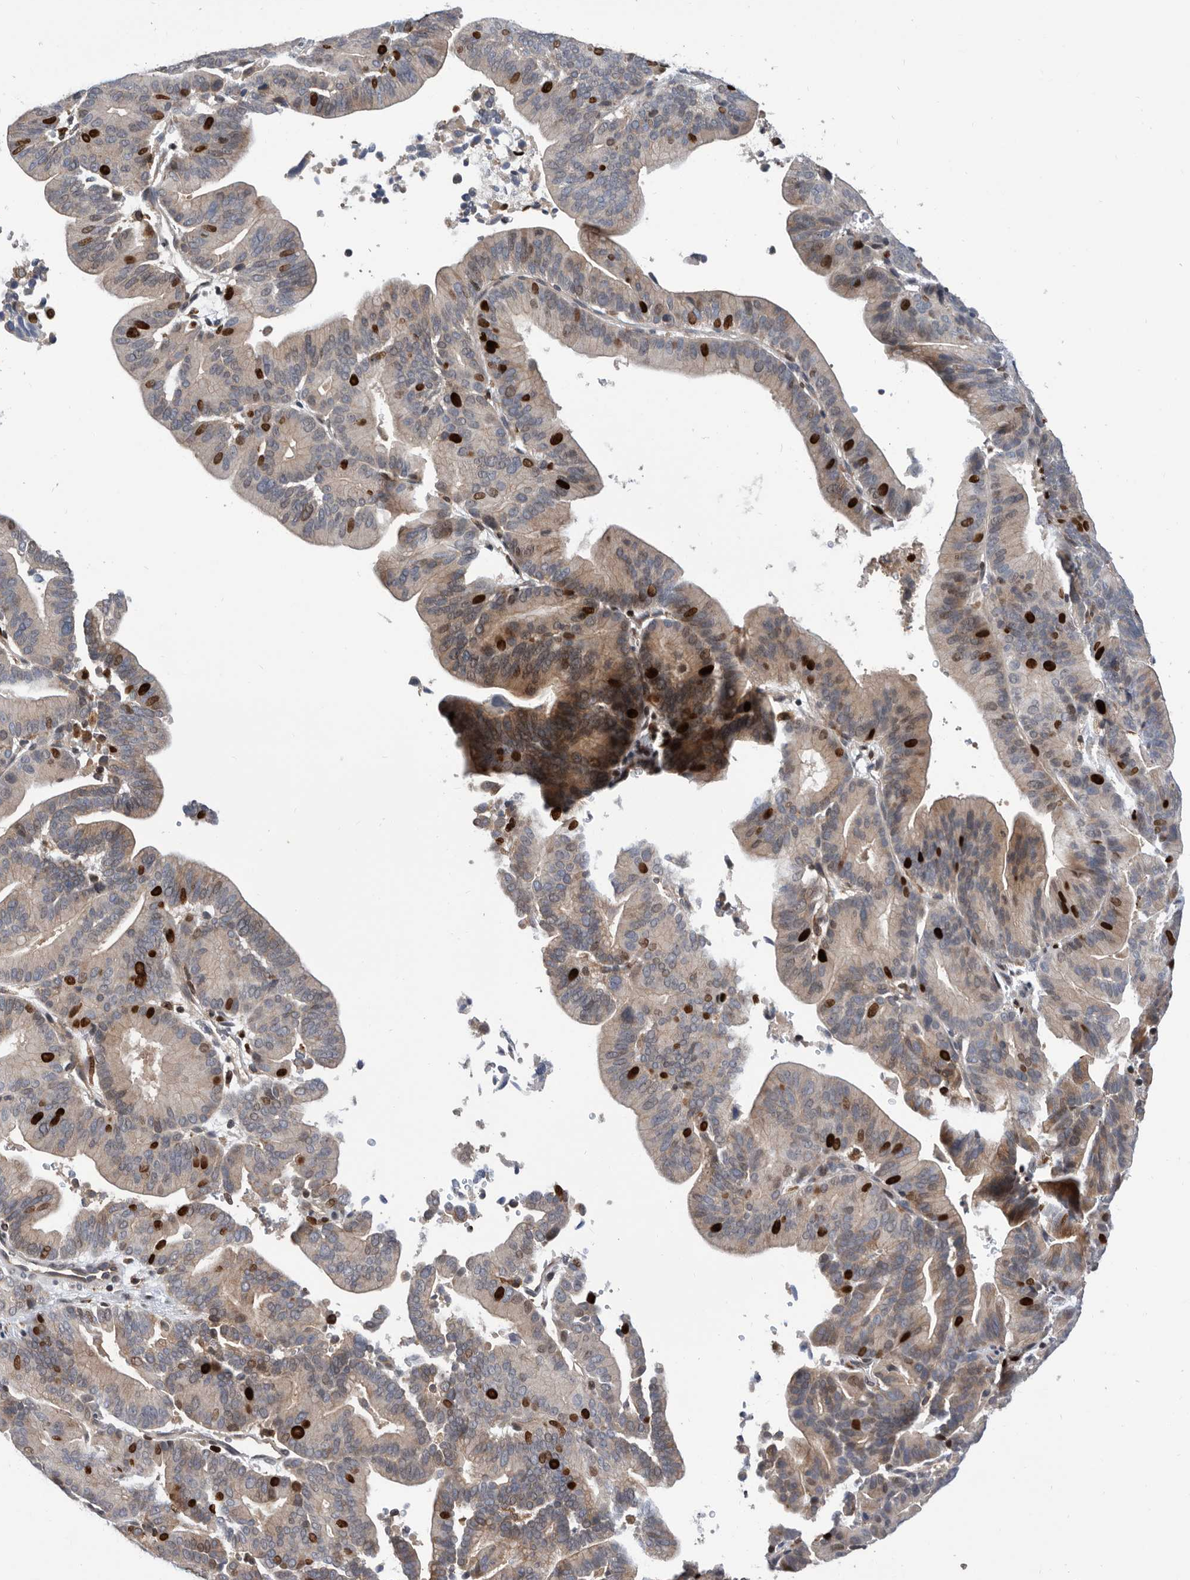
{"staining": {"intensity": "strong", "quantity": "<25%", "location": "nuclear"}, "tissue": "liver cancer", "cell_type": "Tumor cells", "image_type": "cancer", "snomed": [{"axis": "morphology", "description": "Cholangiocarcinoma"}, {"axis": "topography", "description": "Liver"}], "caption": "Immunohistochemistry of liver cancer reveals medium levels of strong nuclear expression in about <25% of tumor cells.", "gene": "ATAD2", "patient": {"sex": "female", "age": 75}}